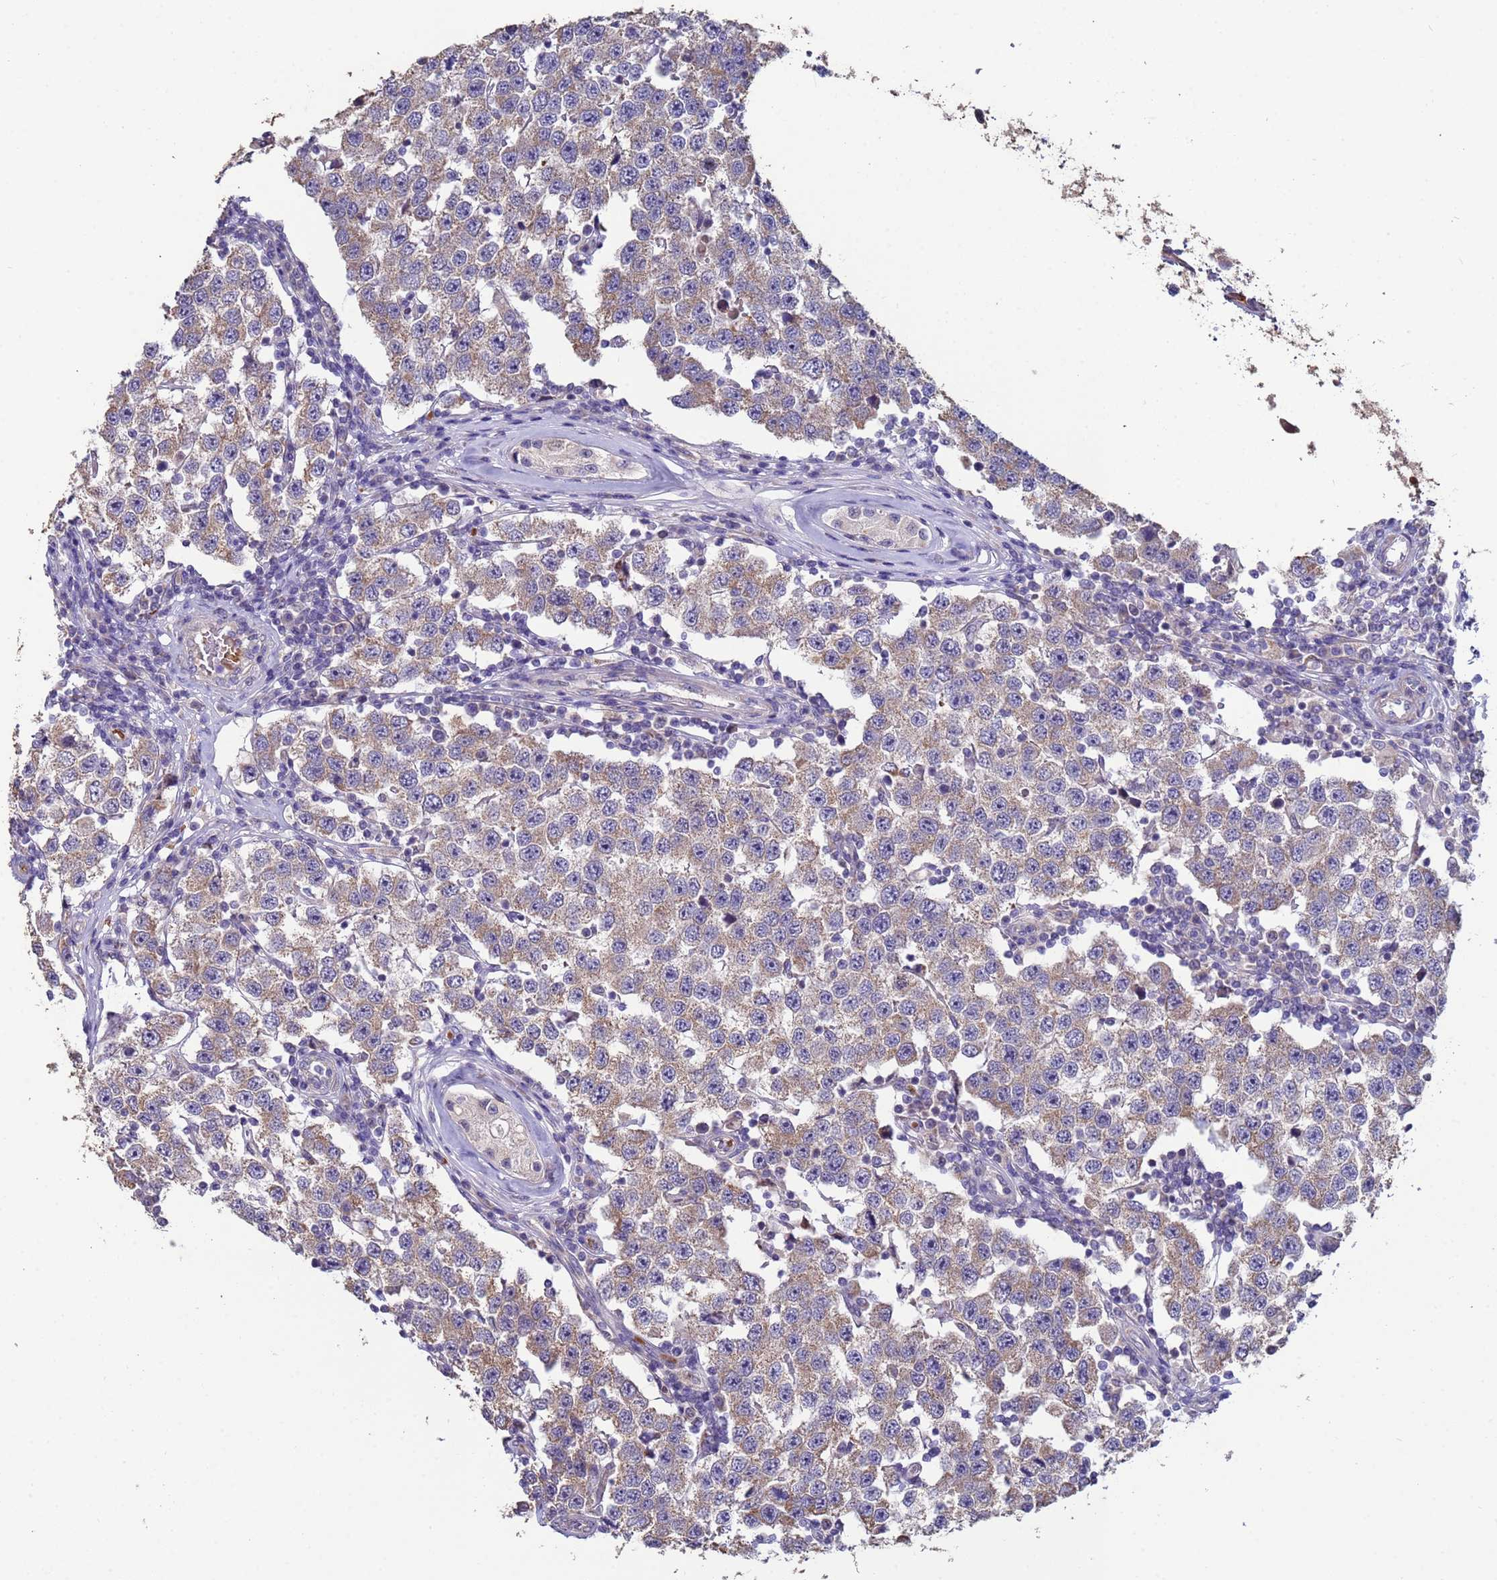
{"staining": {"intensity": "weak", "quantity": "25%-75%", "location": "cytoplasmic/membranous"}, "tissue": "testis cancer", "cell_type": "Tumor cells", "image_type": "cancer", "snomed": [{"axis": "morphology", "description": "Seminoma, NOS"}, {"axis": "topography", "description": "Testis"}], "caption": "This is a micrograph of immunohistochemistry staining of testis cancer (seminoma), which shows weak positivity in the cytoplasmic/membranous of tumor cells.", "gene": "CLHC1", "patient": {"sex": "male", "age": 34}}